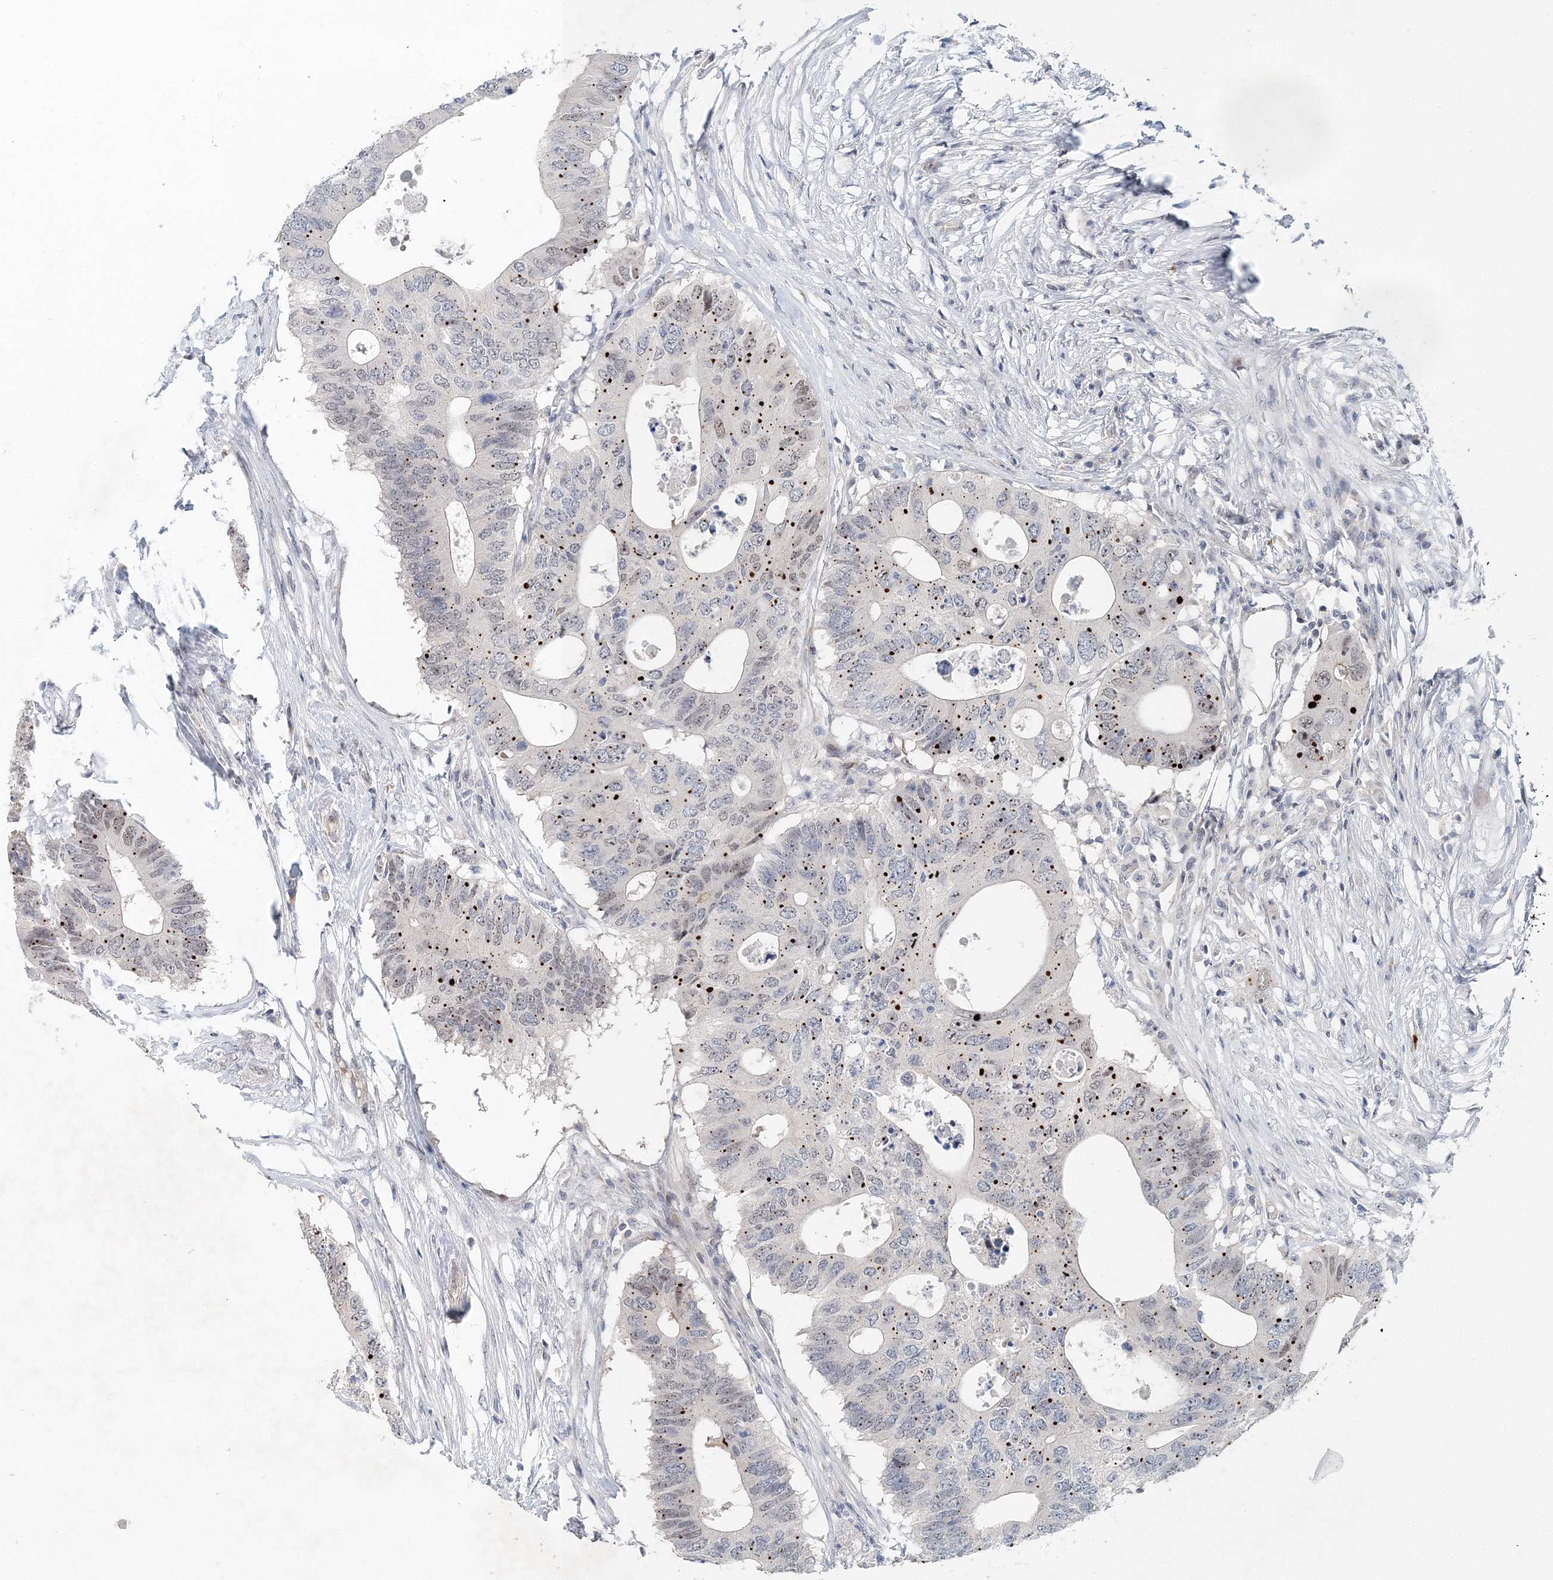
{"staining": {"intensity": "moderate", "quantity": "25%-75%", "location": "cytoplasmic/membranous"}, "tissue": "colorectal cancer", "cell_type": "Tumor cells", "image_type": "cancer", "snomed": [{"axis": "morphology", "description": "Adenocarcinoma, NOS"}, {"axis": "topography", "description": "Colon"}], "caption": "Immunohistochemical staining of colorectal adenocarcinoma shows moderate cytoplasmic/membranous protein staining in about 25%-75% of tumor cells. The staining is performed using DAB (3,3'-diaminobenzidine) brown chromogen to label protein expression. The nuclei are counter-stained blue using hematoxylin.", "gene": "UIMC1", "patient": {"sex": "male", "age": 71}}